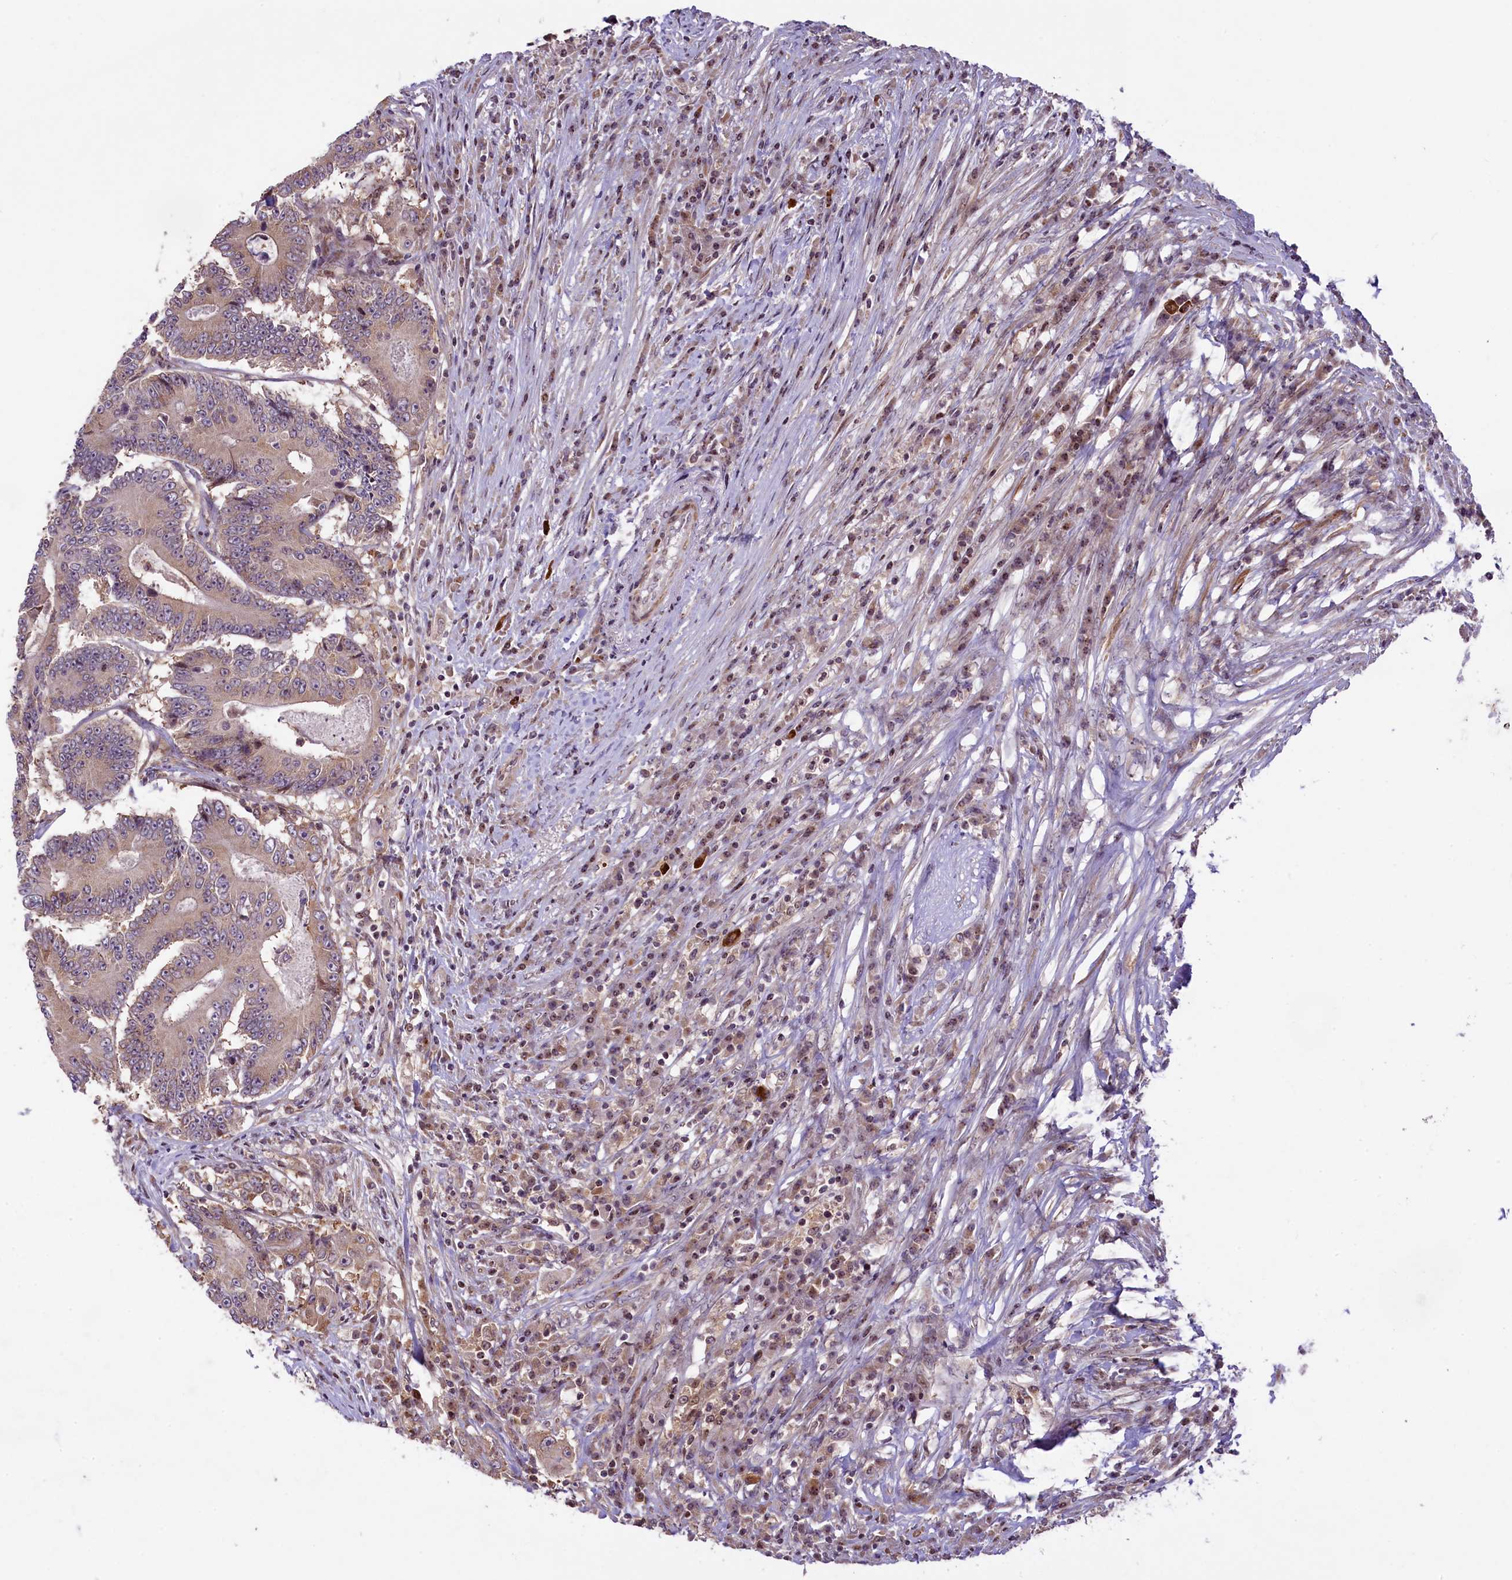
{"staining": {"intensity": "weak", "quantity": ">75%", "location": "cytoplasmic/membranous"}, "tissue": "colorectal cancer", "cell_type": "Tumor cells", "image_type": "cancer", "snomed": [{"axis": "morphology", "description": "Adenocarcinoma, NOS"}, {"axis": "topography", "description": "Colon"}], "caption": "Brown immunohistochemical staining in adenocarcinoma (colorectal) exhibits weak cytoplasmic/membranous staining in about >75% of tumor cells.", "gene": "RBBP8", "patient": {"sex": "male", "age": 83}}